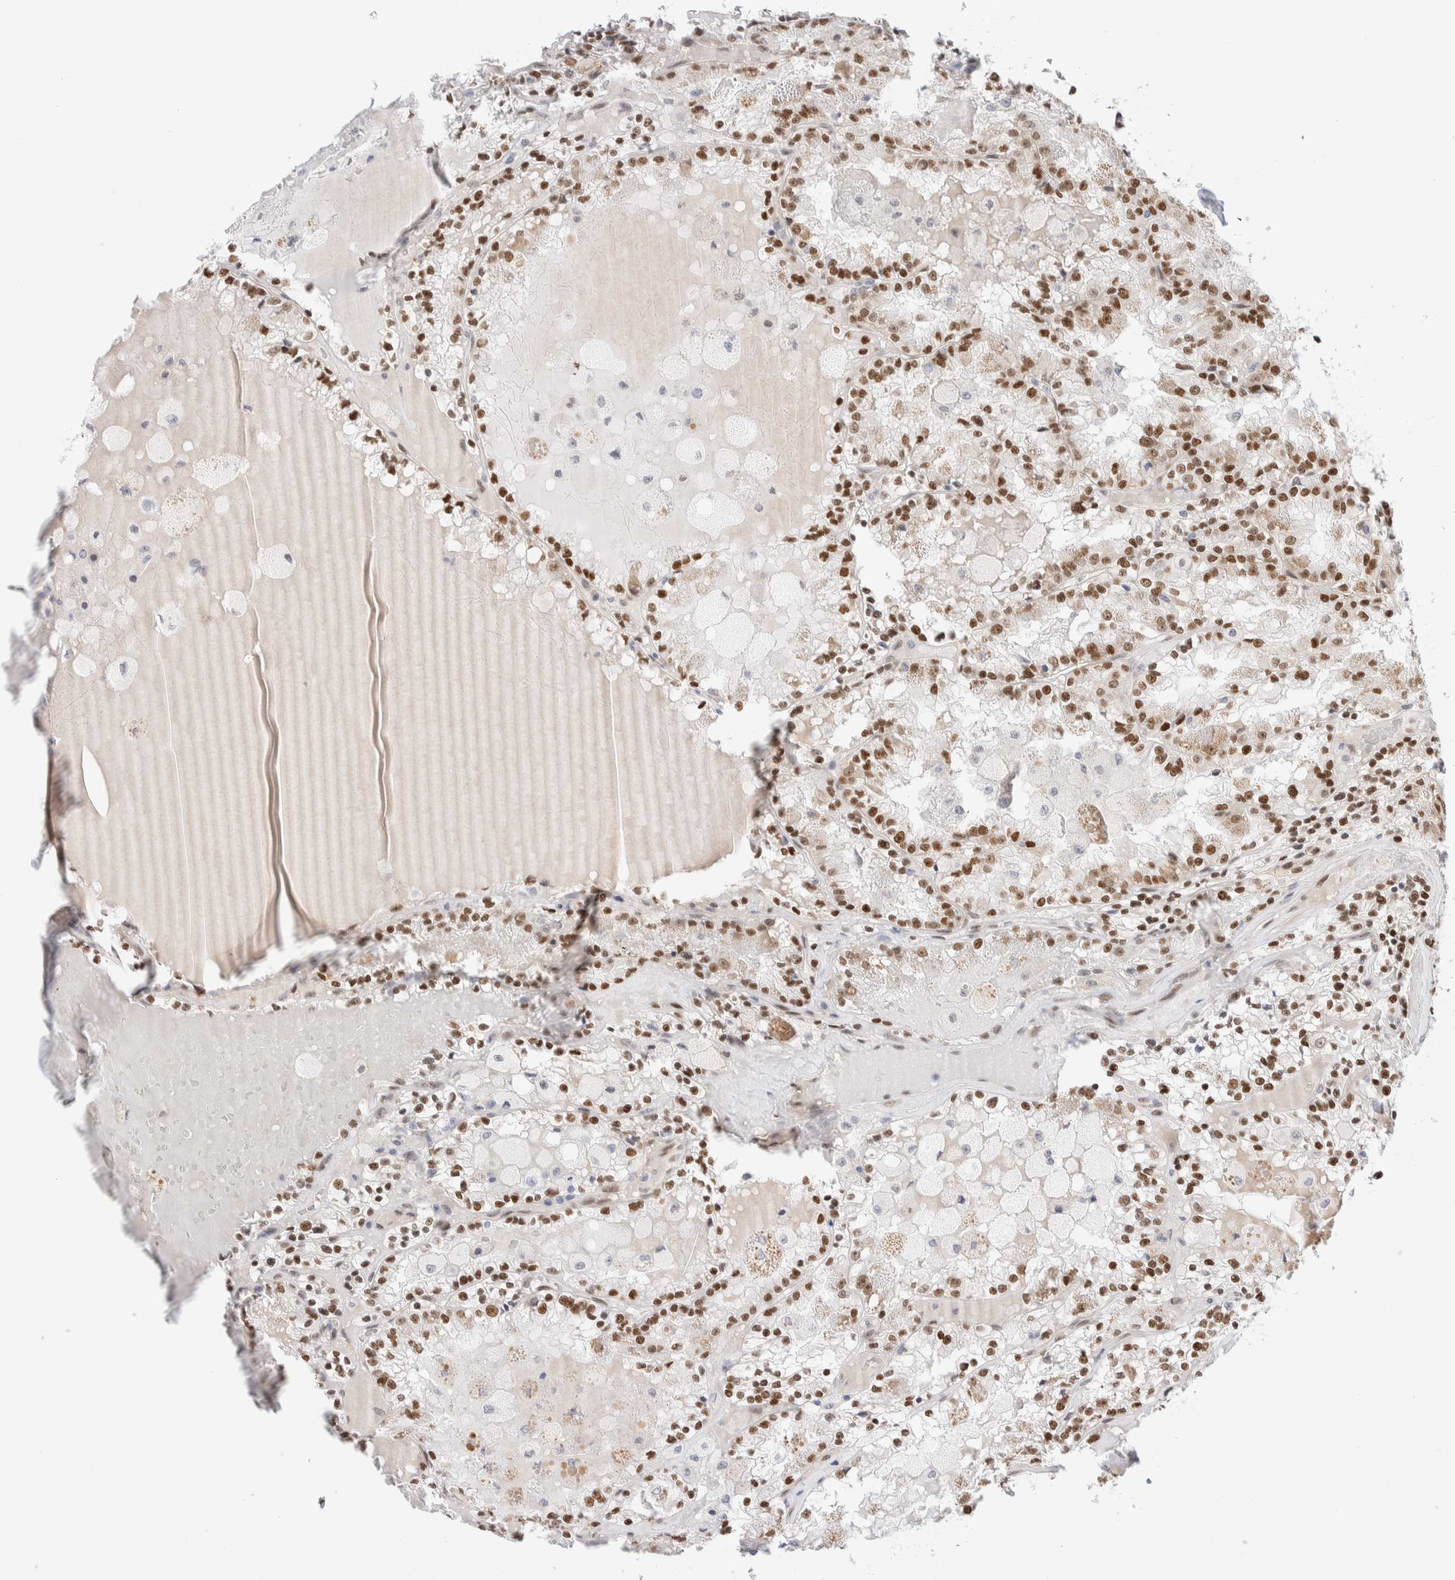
{"staining": {"intensity": "moderate", "quantity": ">75%", "location": "nuclear"}, "tissue": "renal cancer", "cell_type": "Tumor cells", "image_type": "cancer", "snomed": [{"axis": "morphology", "description": "Adenocarcinoma, NOS"}, {"axis": "topography", "description": "Kidney"}], "caption": "The immunohistochemical stain highlights moderate nuclear staining in tumor cells of renal cancer tissue.", "gene": "NSMAF", "patient": {"sex": "female", "age": 56}}